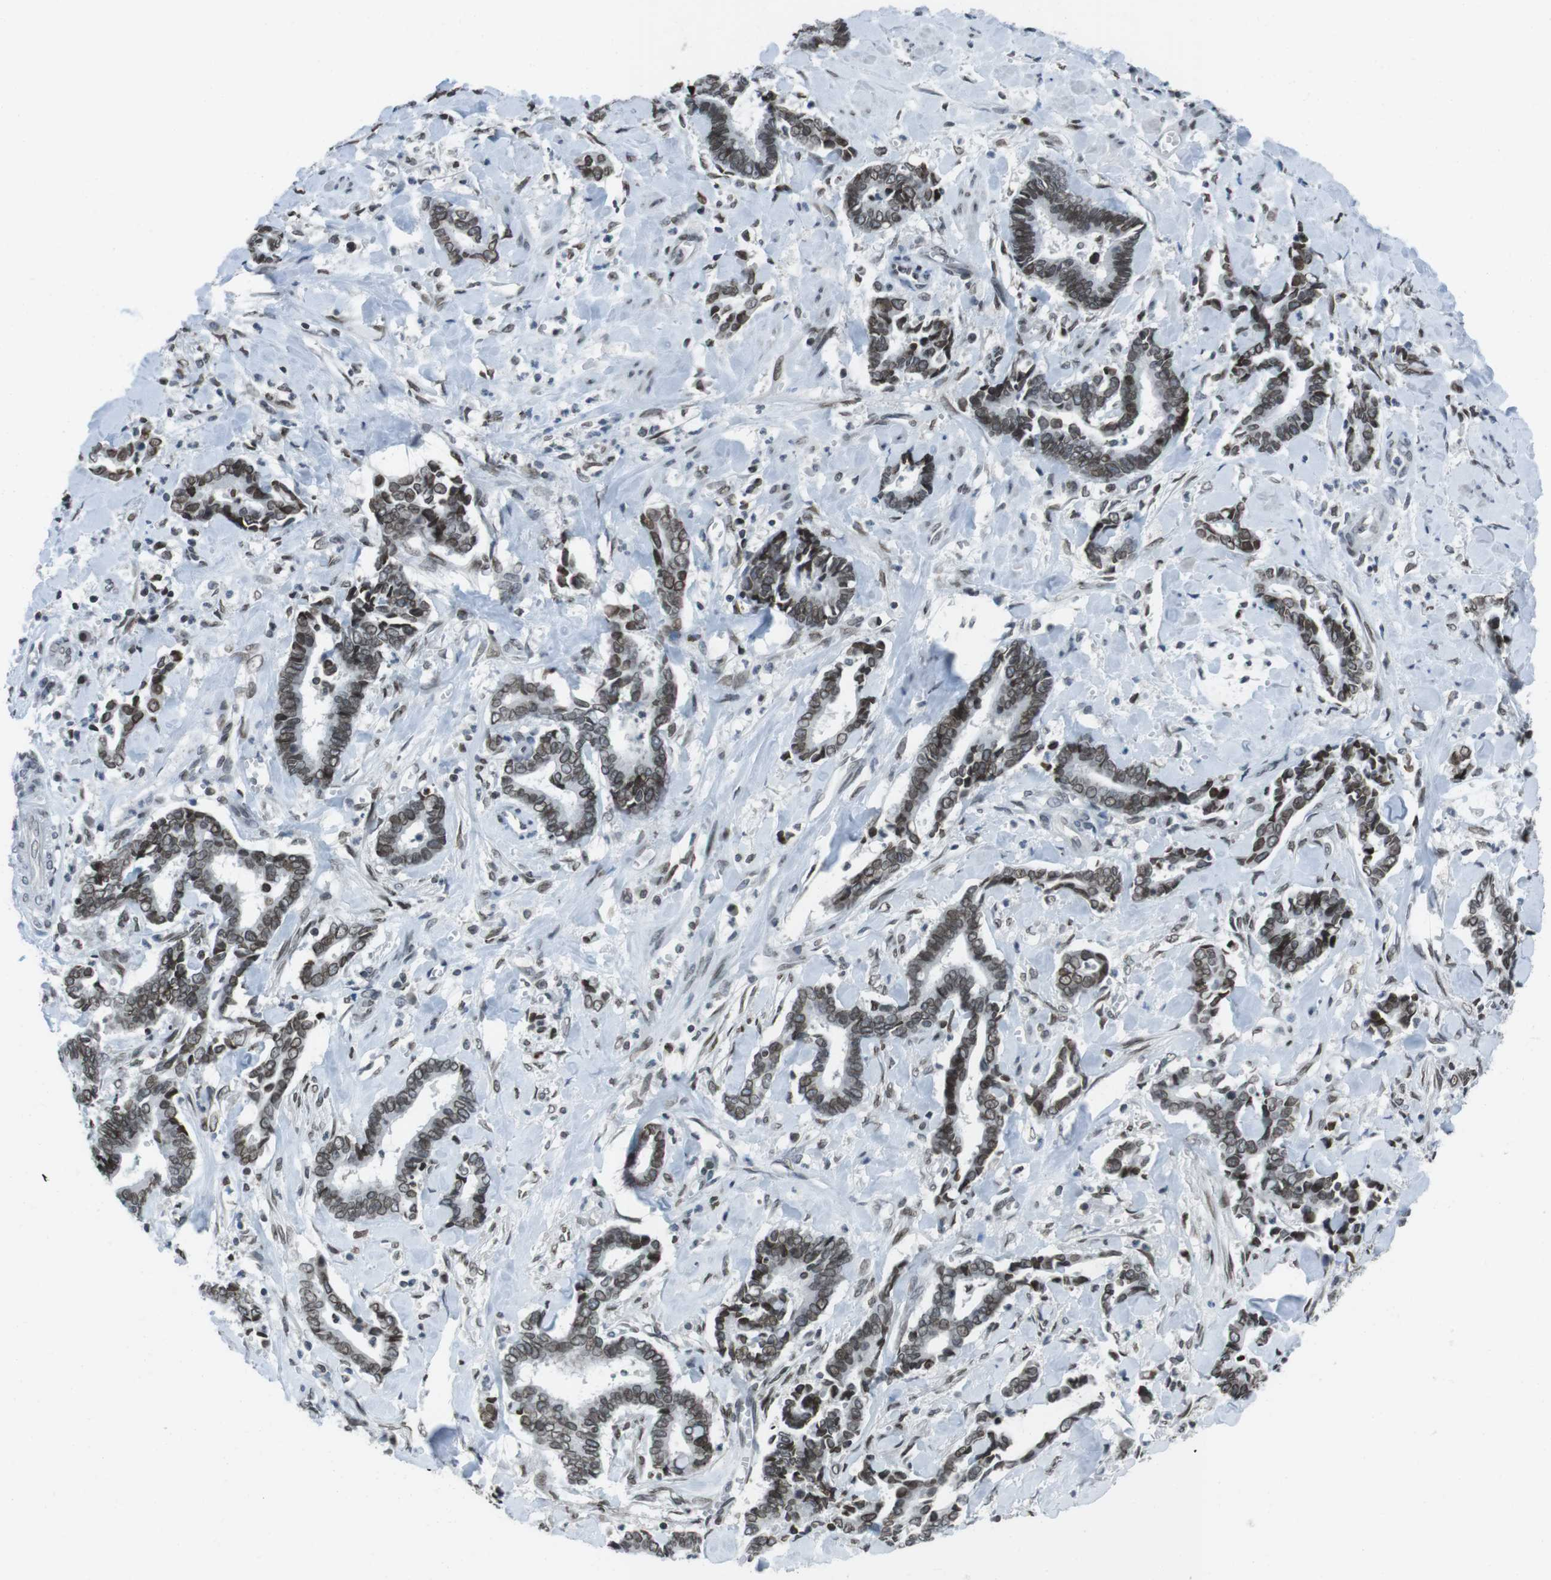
{"staining": {"intensity": "moderate", "quantity": ">75%", "location": "cytoplasmic/membranous,nuclear"}, "tissue": "cervical cancer", "cell_type": "Tumor cells", "image_type": "cancer", "snomed": [{"axis": "morphology", "description": "Adenocarcinoma, NOS"}, {"axis": "topography", "description": "Cervix"}], "caption": "Adenocarcinoma (cervical) stained for a protein exhibits moderate cytoplasmic/membranous and nuclear positivity in tumor cells.", "gene": "MAD1L1", "patient": {"sex": "female", "age": 44}}